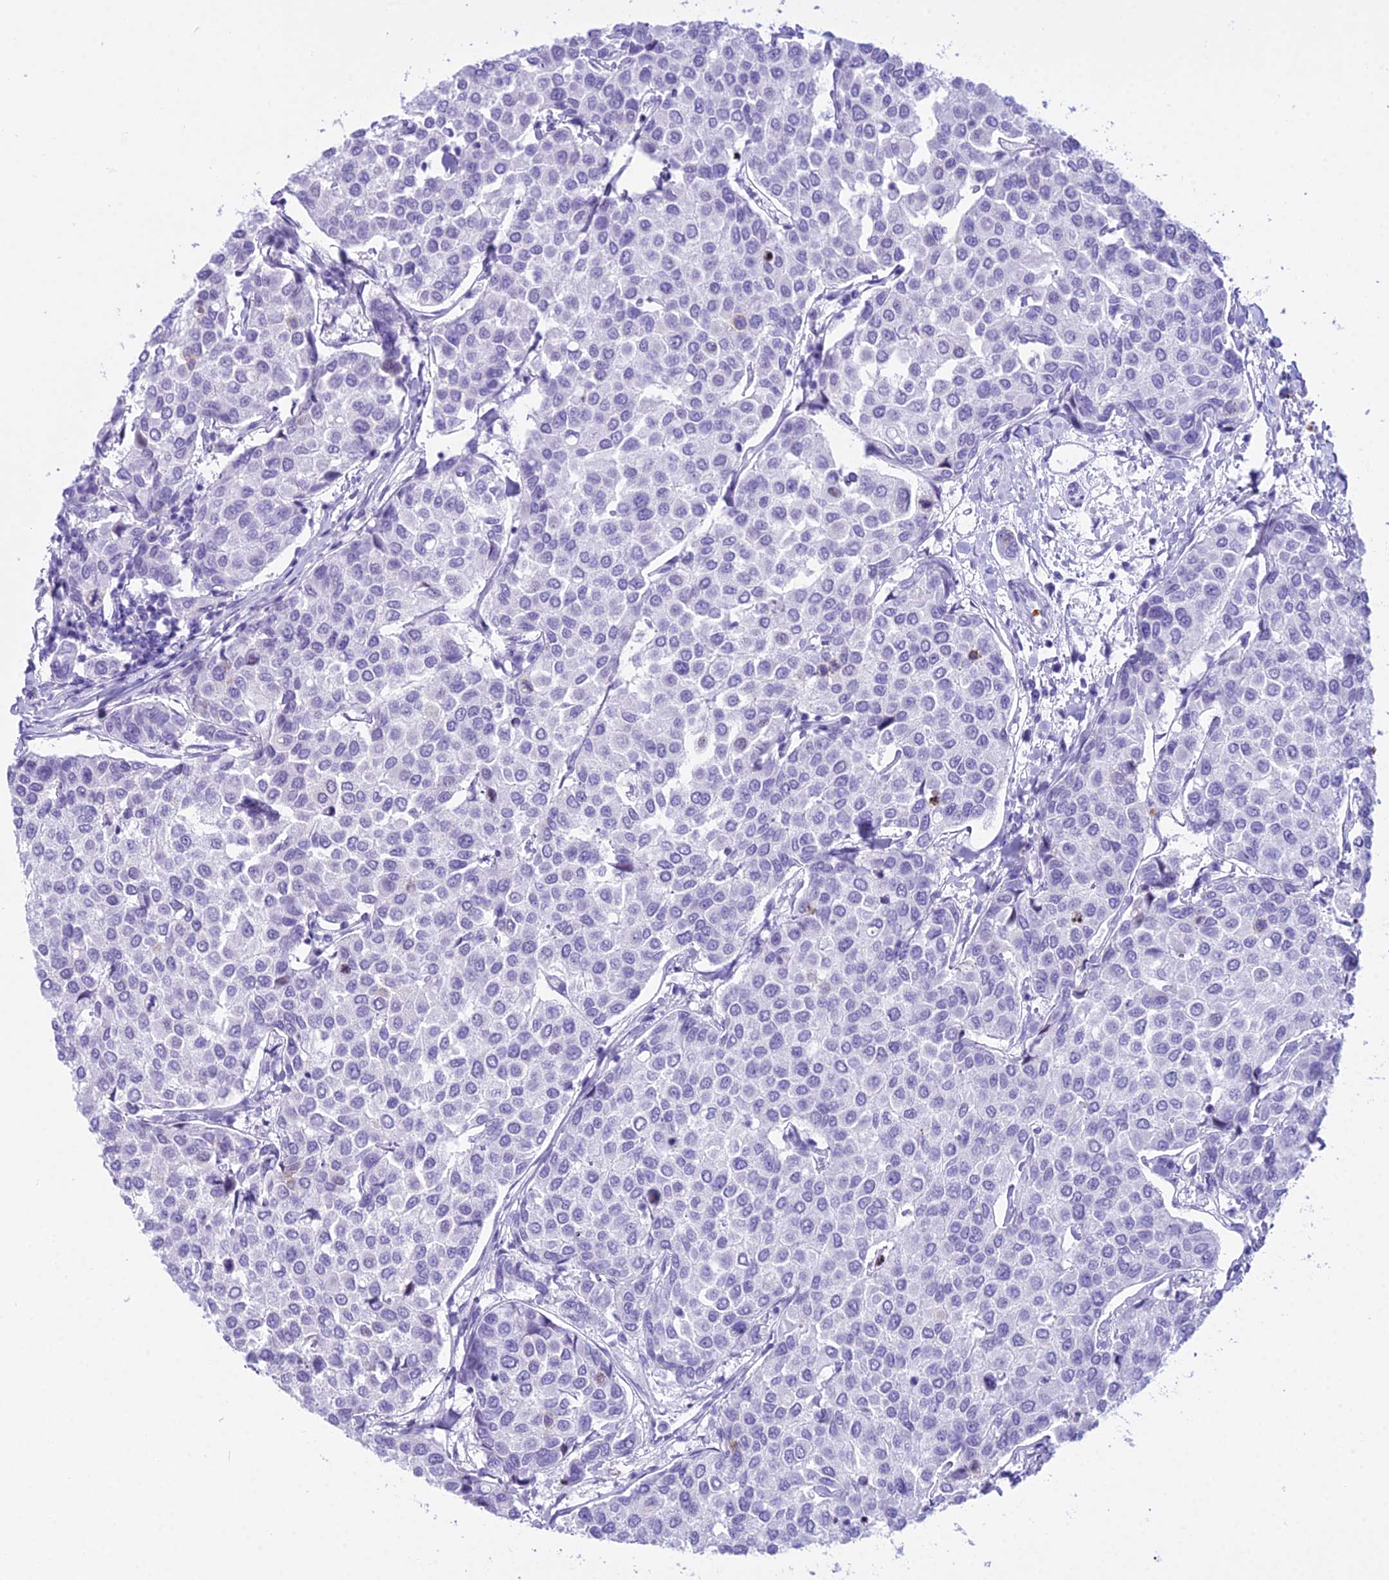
{"staining": {"intensity": "negative", "quantity": "none", "location": "none"}, "tissue": "breast cancer", "cell_type": "Tumor cells", "image_type": "cancer", "snomed": [{"axis": "morphology", "description": "Duct carcinoma"}, {"axis": "topography", "description": "Breast"}], "caption": "This photomicrograph is of breast invasive ductal carcinoma stained with immunohistochemistry (IHC) to label a protein in brown with the nuclei are counter-stained blue. There is no expression in tumor cells.", "gene": "RNPS1", "patient": {"sex": "female", "age": 55}}